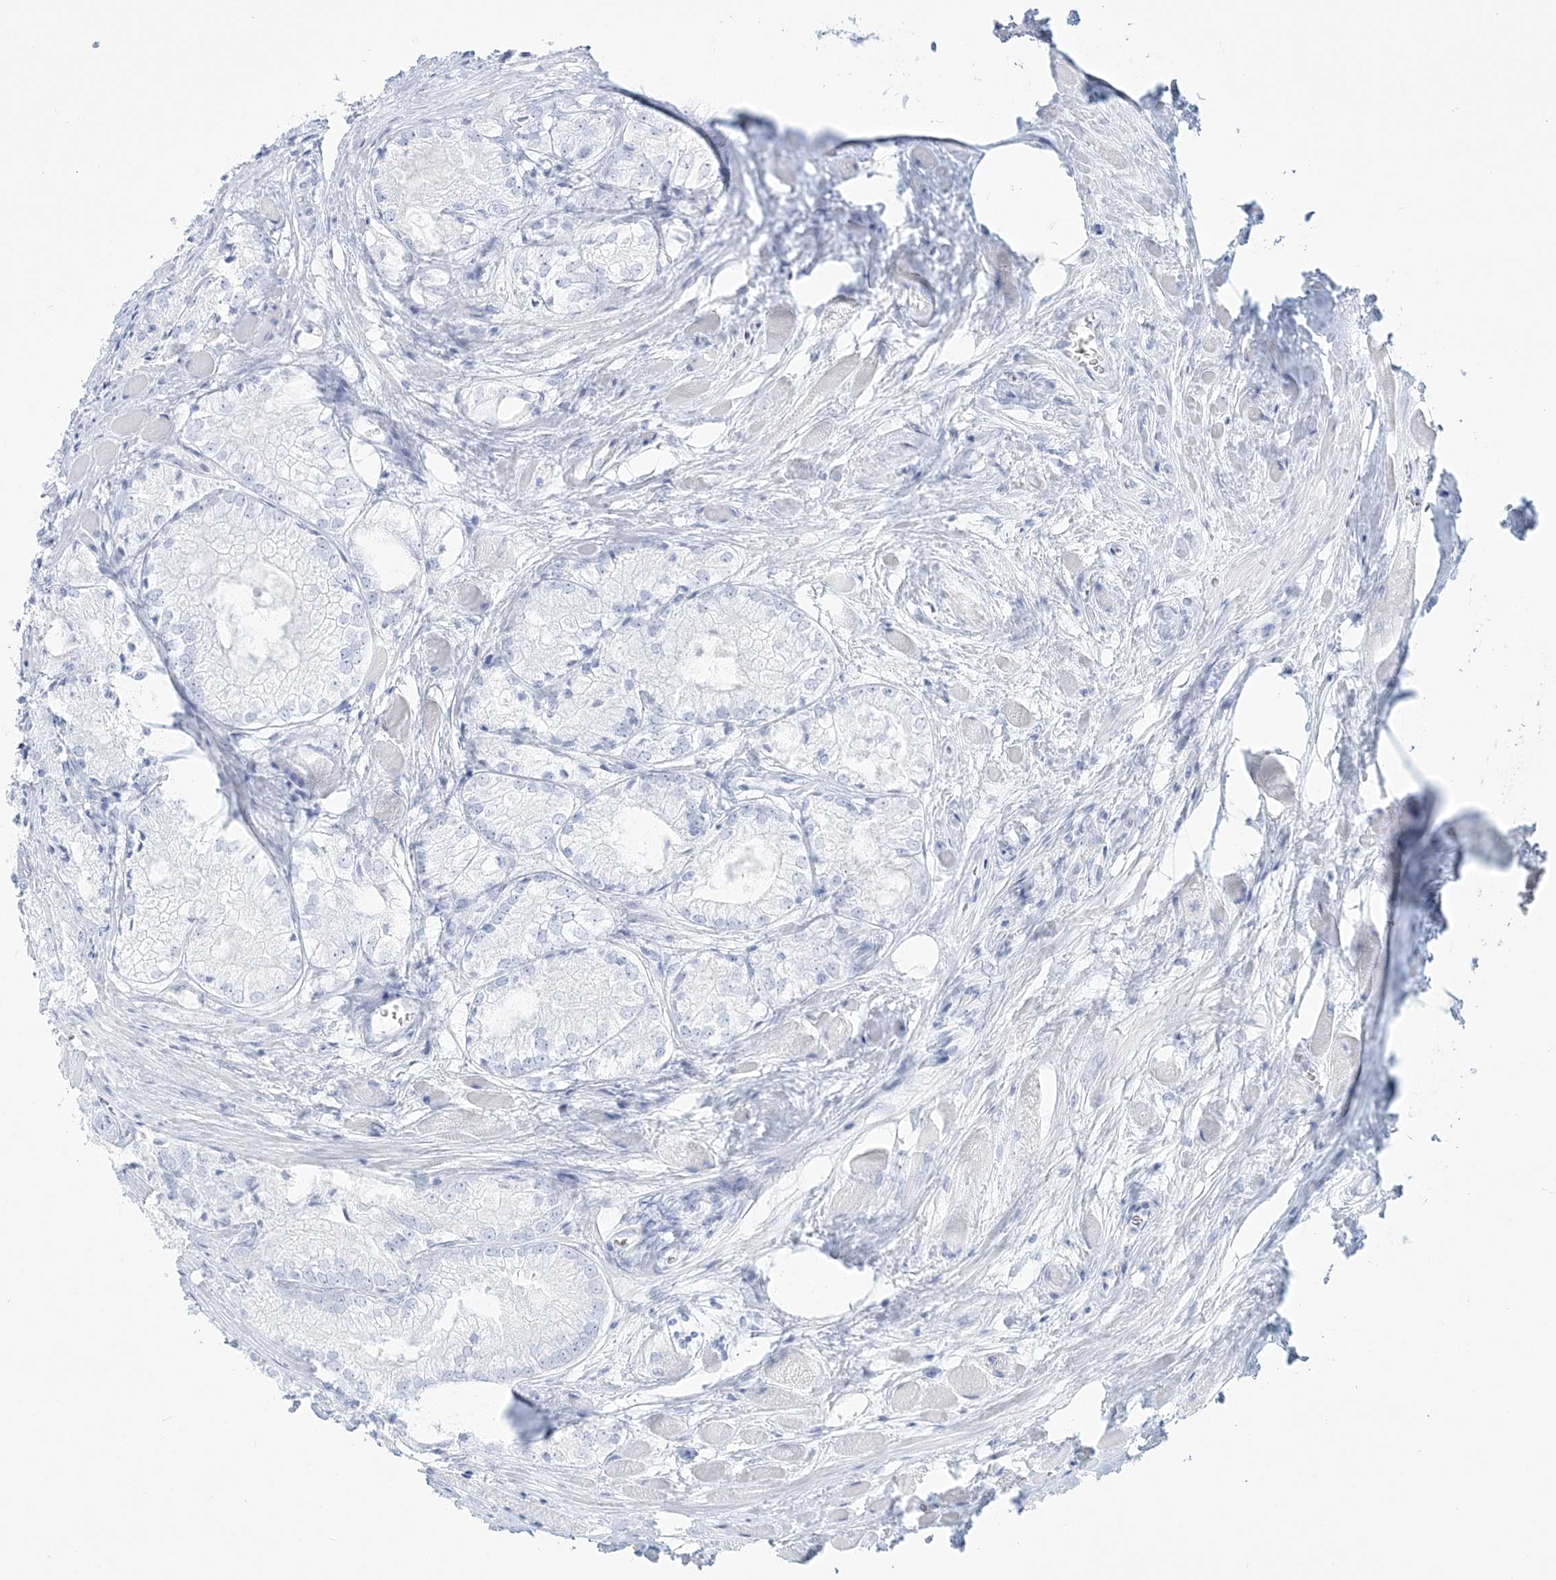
{"staining": {"intensity": "negative", "quantity": "none", "location": "none"}, "tissue": "prostate cancer", "cell_type": "Tumor cells", "image_type": "cancer", "snomed": [{"axis": "morphology", "description": "Adenocarcinoma, Low grade"}, {"axis": "topography", "description": "Prostate"}], "caption": "Prostate cancer stained for a protein using immunohistochemistry reveals no expression tumor cells.", "gene": "ADGB", "patient": {"sex": "male", "age": 67}}